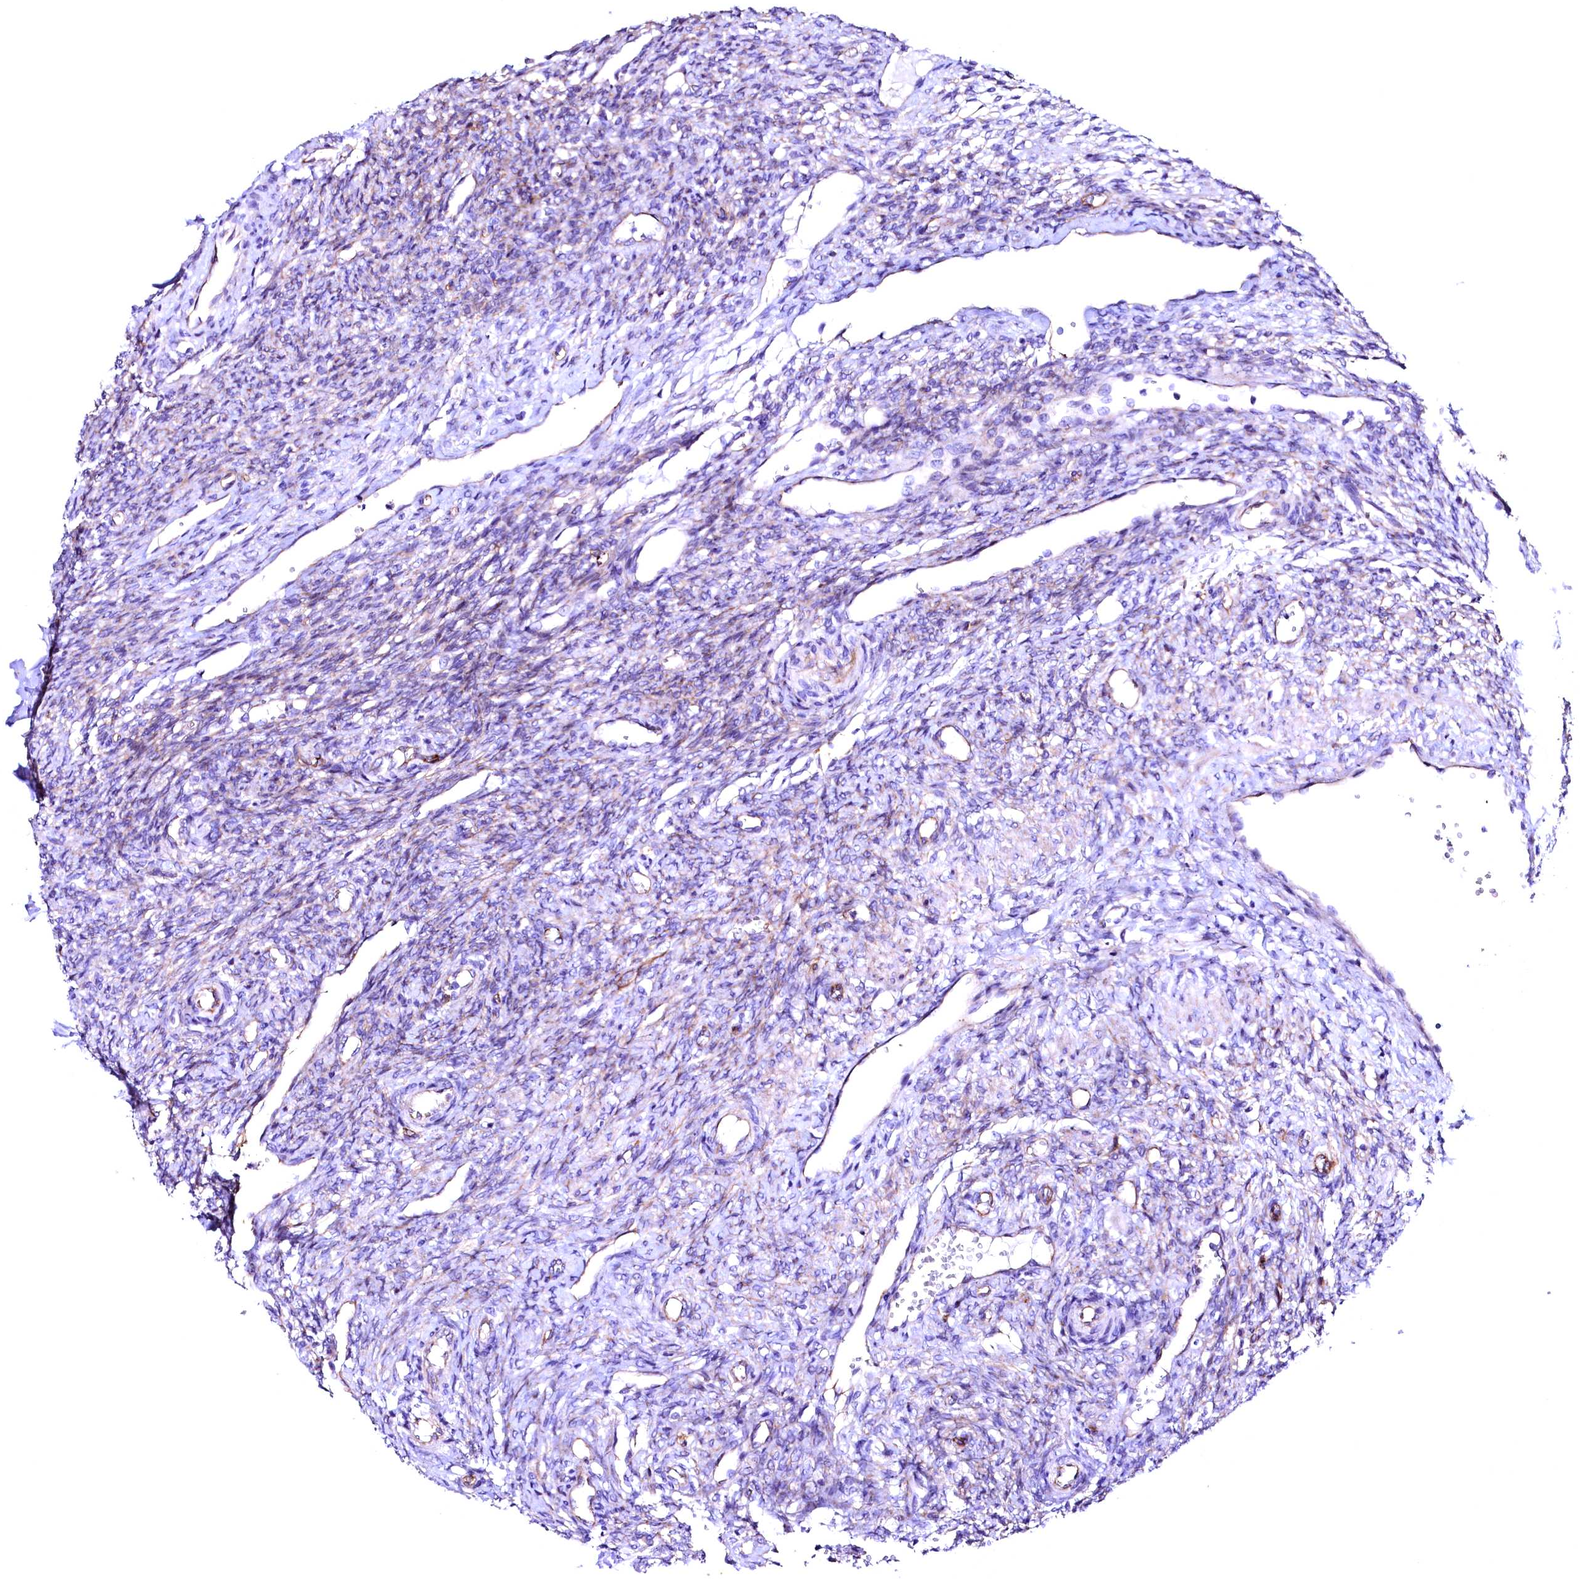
{"staining": {"intensity": "weak", "quantity": "<25%", "location": "cytoplasmic/membranous"}, "tissue": "ovary", "cell_type": "Ovarian stroma cells", "image_type": "normal", "snomed": [{"axis": "morphology", "description": "Normal tissue, NOS"}, {"axis": "topography", "description": "Ovary"}], "caption": "Immunohistochemistry of benign ovary displays no expression in ovarian stroma cells.", "gene": "SLF1", "patient": {"sex": "female", "age": 41}}